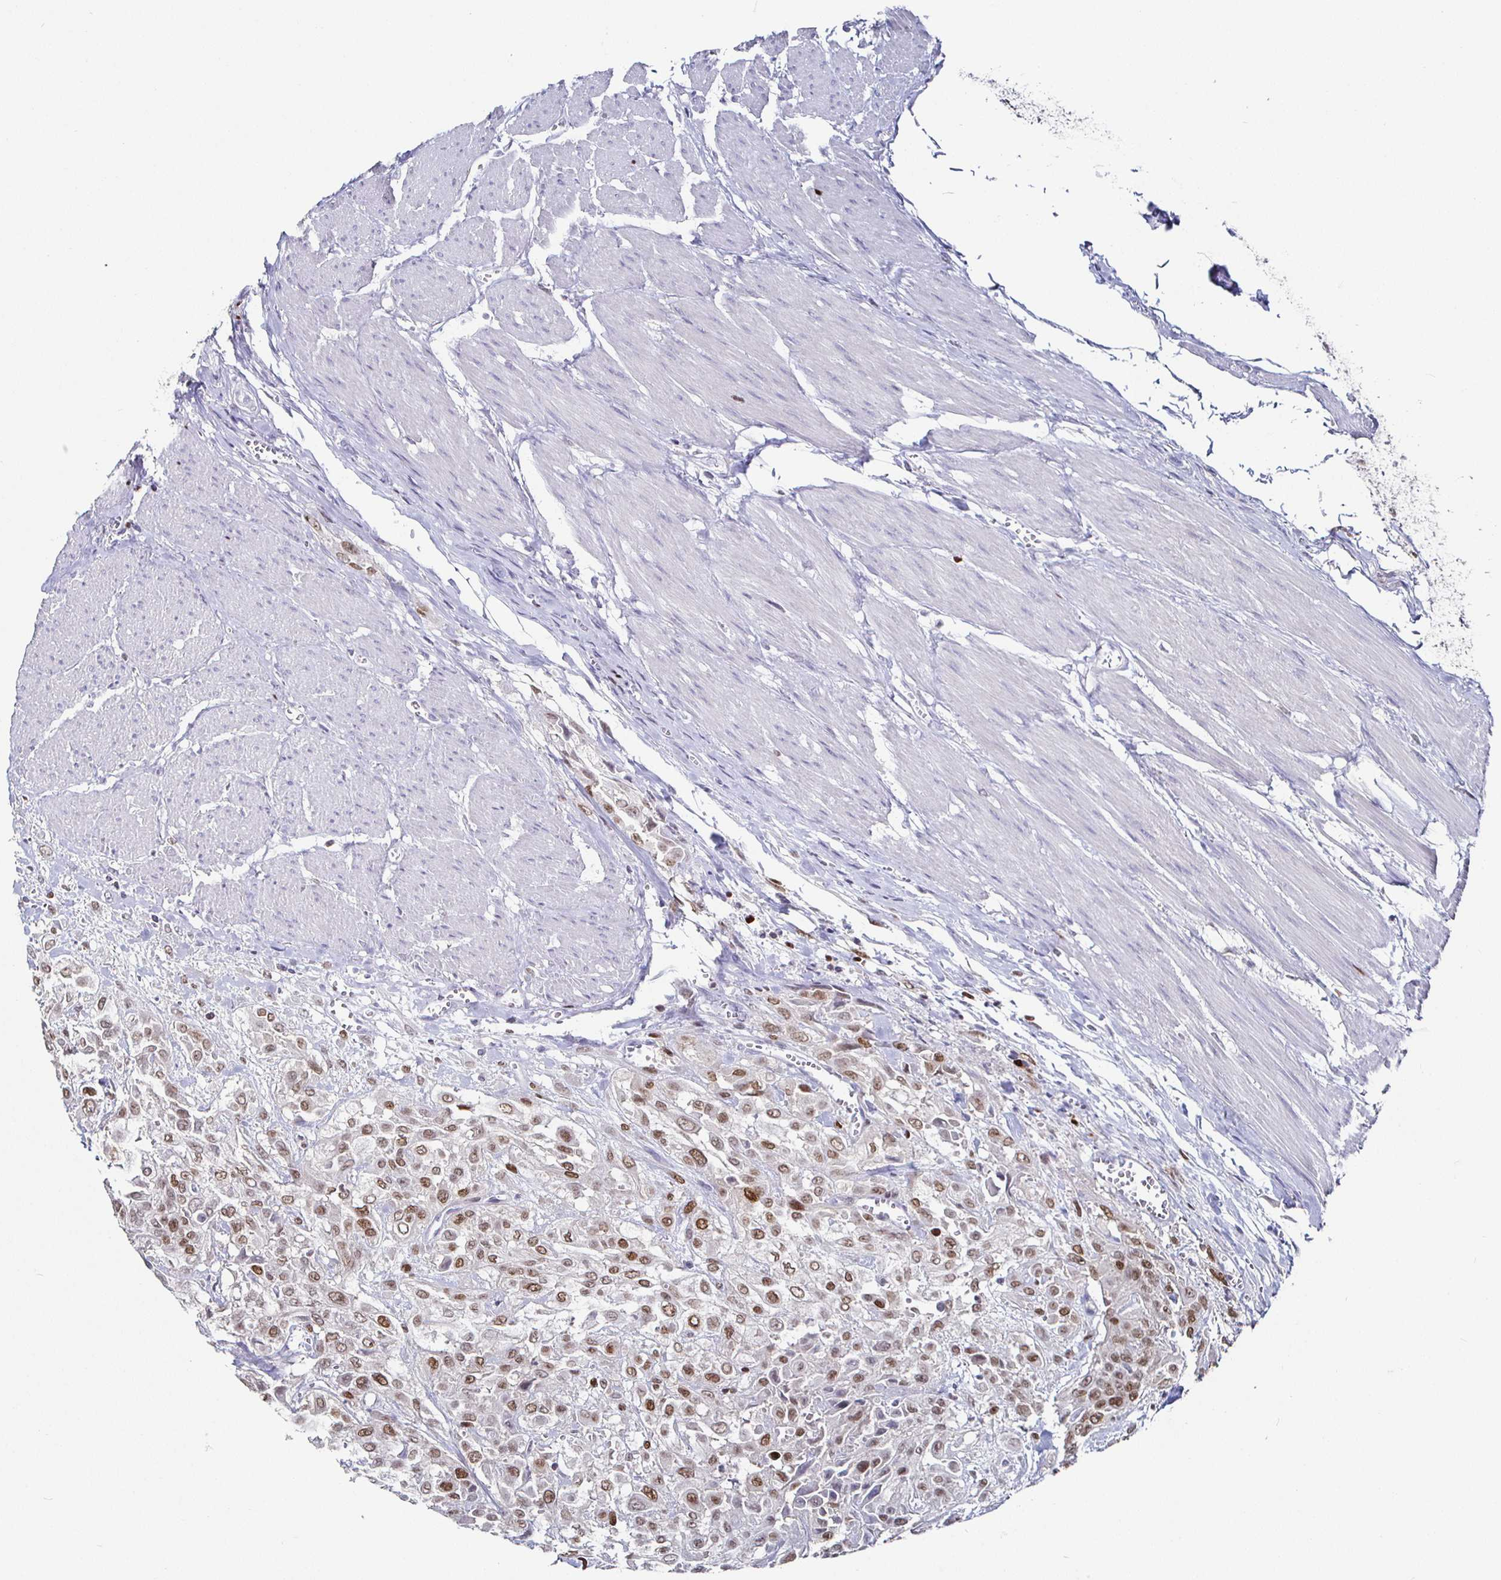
{"staining": {"intensity": "moderate", "quantity": ">75%", "location": "nuclear"}, "tissue": "urothelial cancer", "cell_type": "Tumor cells", "image_type": "cancer", "snomed": [{"axis": "morphology", "description": "Urothelial carcinoma, High grade"}, {"axis": "topography", "description": "Urinary bladder"}], "caption": "Immunohistochemical staining of human urothelial carcinoma (high-grade) displays moderate nuclear protein positivity in approximately >75% of tumor cells.", "gene": "RUNX2", "patient": {"sex": "male", "age": 57}}